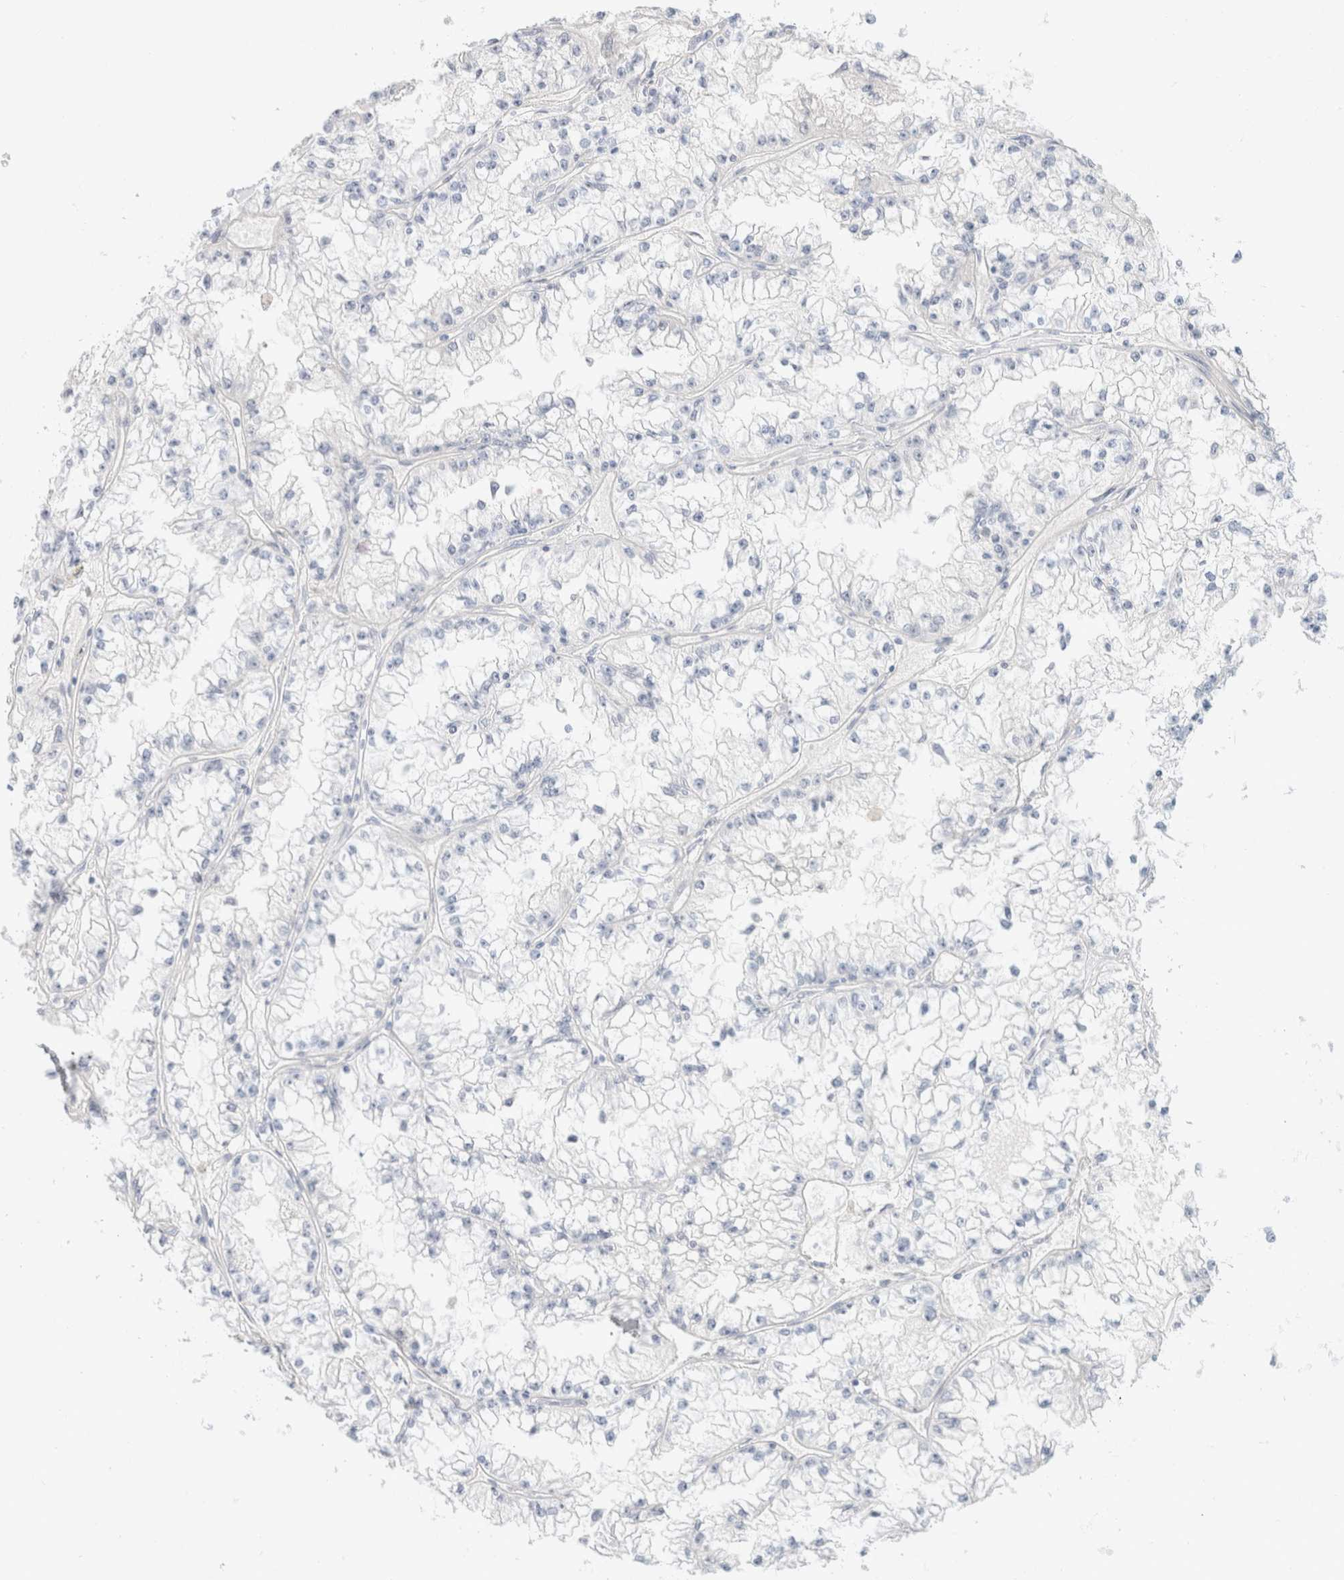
{"staining": {"intensity": "negative", "quantity": "none", "location": "none"}, "tissue": "renal cancer", "cell_type": "Tumor cells", "image_type": "cancer", "snomed": [{"axis": "morphology", "description": "Adenocarcinoma, NOS"}, {"axis": "topography", "description": "Kidney"}], "caption": "Tumor cells are negative for brown protein staining in renal adenocarcinoma.", "gene": "CPQ", "patient": {"sex": "male", "age": 56}}